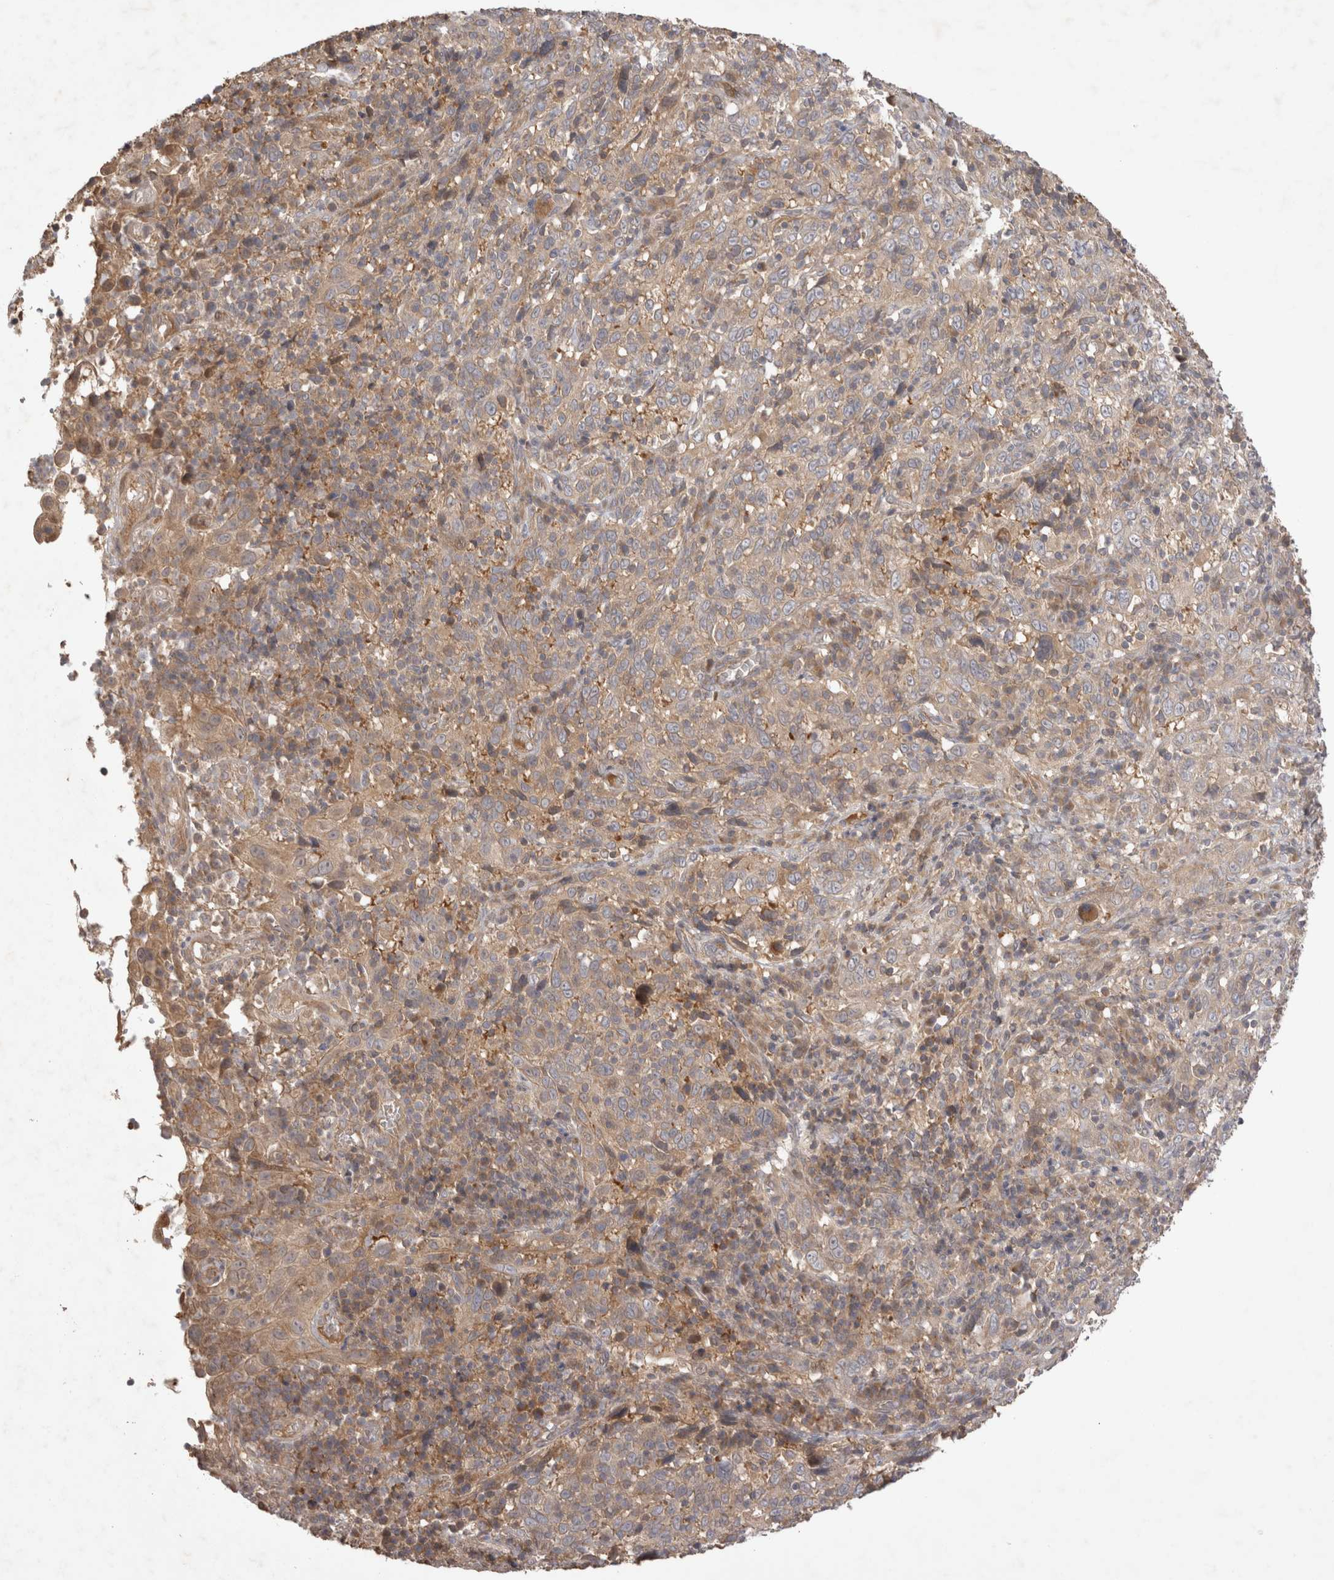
{"staining": {"intensity": "weak", "quantity": "<25%", "location": "cytoplasmic/membranous"}, "tissue": "cervical cancer", "cell_type": "Tumor cells", "image_type": "cancer", "snomed": [{"axis": "morphology", "description": "Squamous cell carcinoma, NOS"}, {"axis": "topography", "description": "Cervix"}], "caption": "Immunohistochemistry (IHC) of cervical cancer shows no positivity in tumor cells.", "gene": "PPP1R42", "patient": {"sex": "female", "age": 46}}